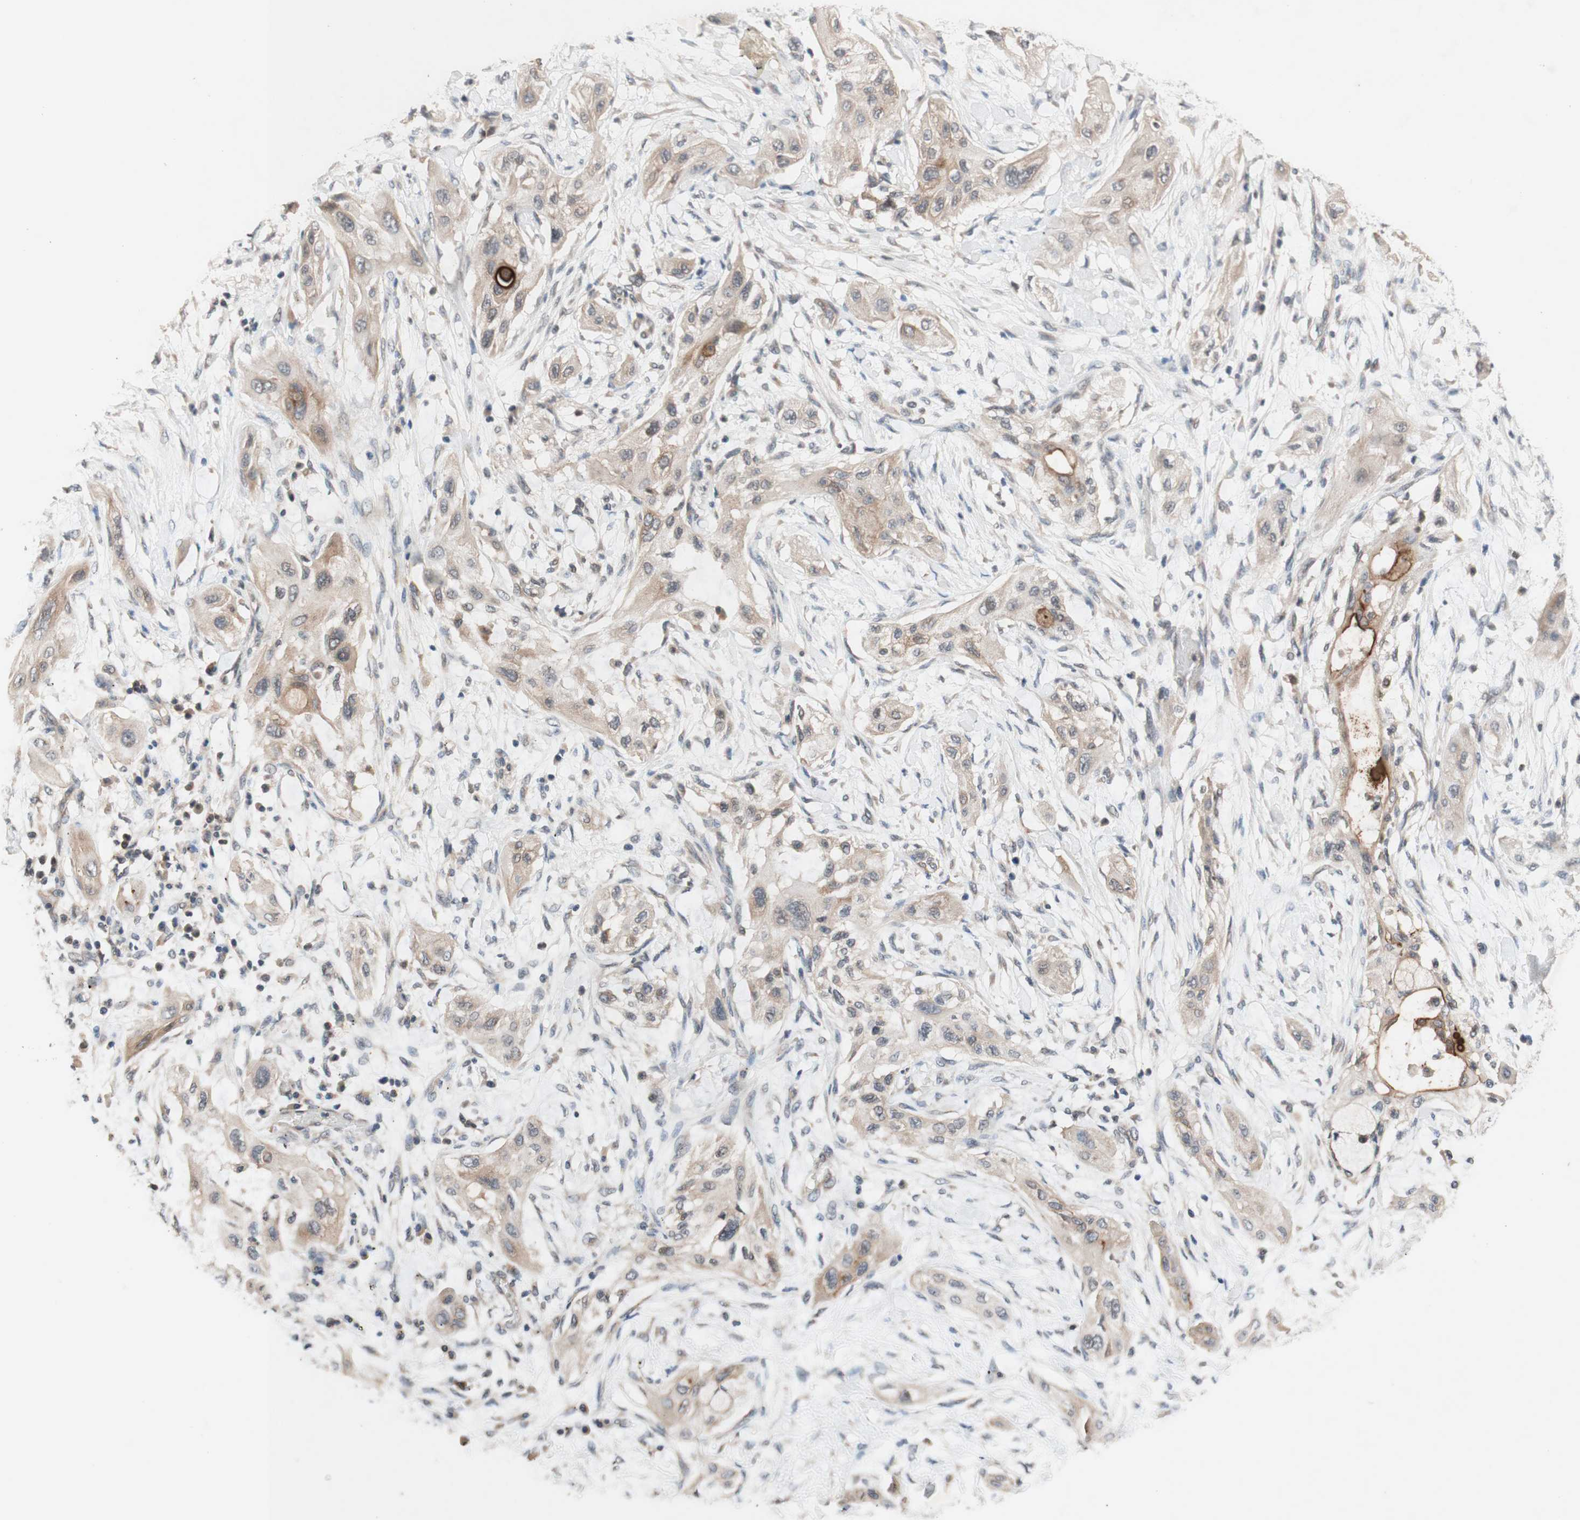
{"staining": {"intensity": "weak", "quantity": ">75%", "location": "cytoplasmic/membranous"}, "tissue": "lung cancer", "cell_type": "Tumor cells", "image_type": "cancer", "snomed": [{"axis": "morphology", "description": "Squamous cell carcinoma, NOS"}, {"axis": "topography", "description": "Lung"}], "caption": "Tumor cells show low levels of weak cytoplasmic/membranous staining in approximately >75% of cells in human lung squamous cell carcinoma. Immunohistochemistry stains the protein in brown and the nuclei are stained blue.", "gene": "CD55", "patient": {"sex": "female", "age": 47}}